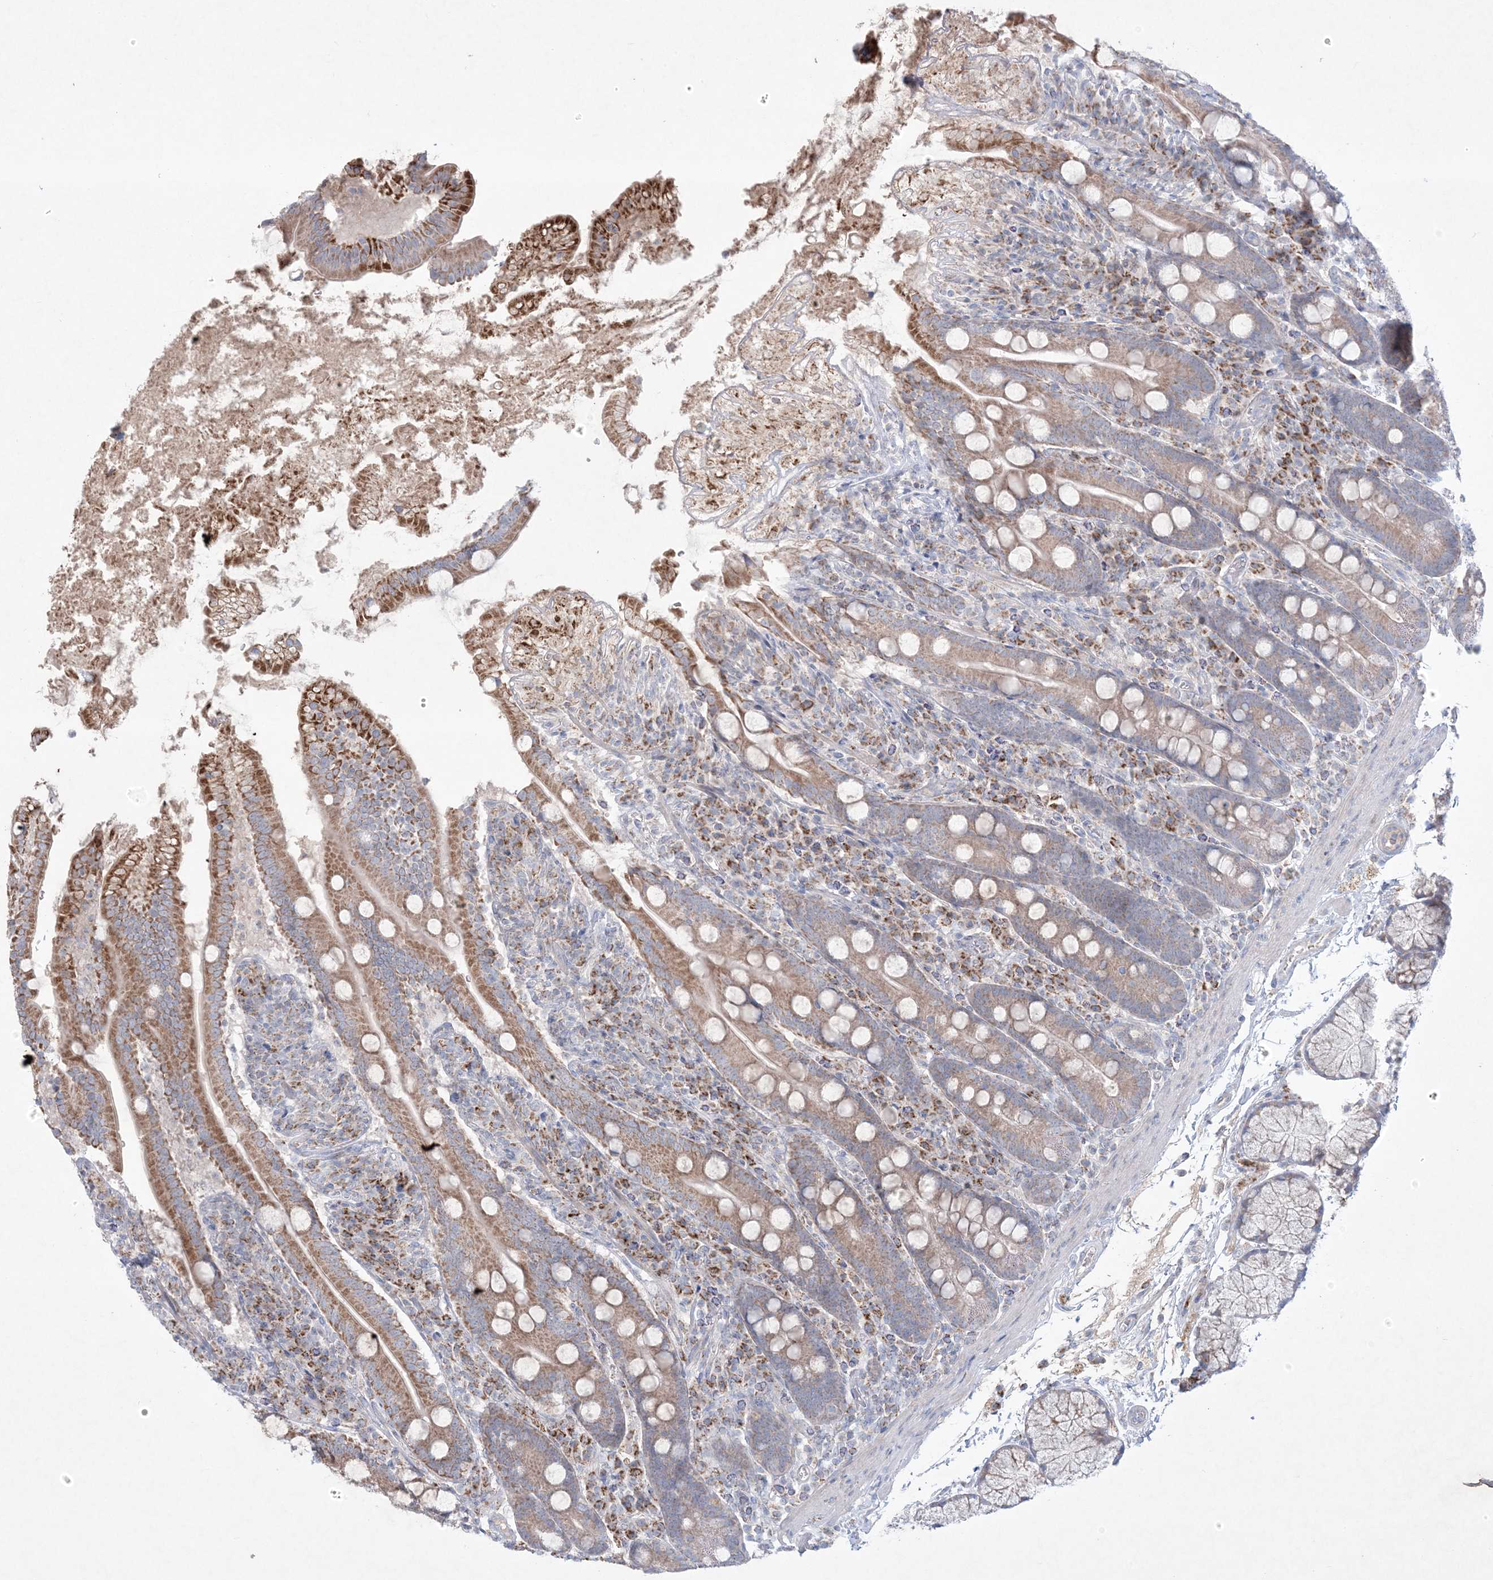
{"staining": {"intensity": "moderate", "quantity": ">75%", "location": "cytoplasmic/membranous"}, "tissue": "duodenum", "cell_type": "Glandular cells", "image_type": "normal", "snomed": [{"axis": "morphology", "description": "Normal tissue, NOS"}, {"axis": "topography", "description": "Duodenum"}], "caption": "Approximately >75% of glandular cells in unremarkable duodenum display moderate cytoplasmic/membranous protein staining as visualized by brown immunohistochemical staining.", "gene": "KCTD6", "patient": {"sex": "male", "age": 35}}